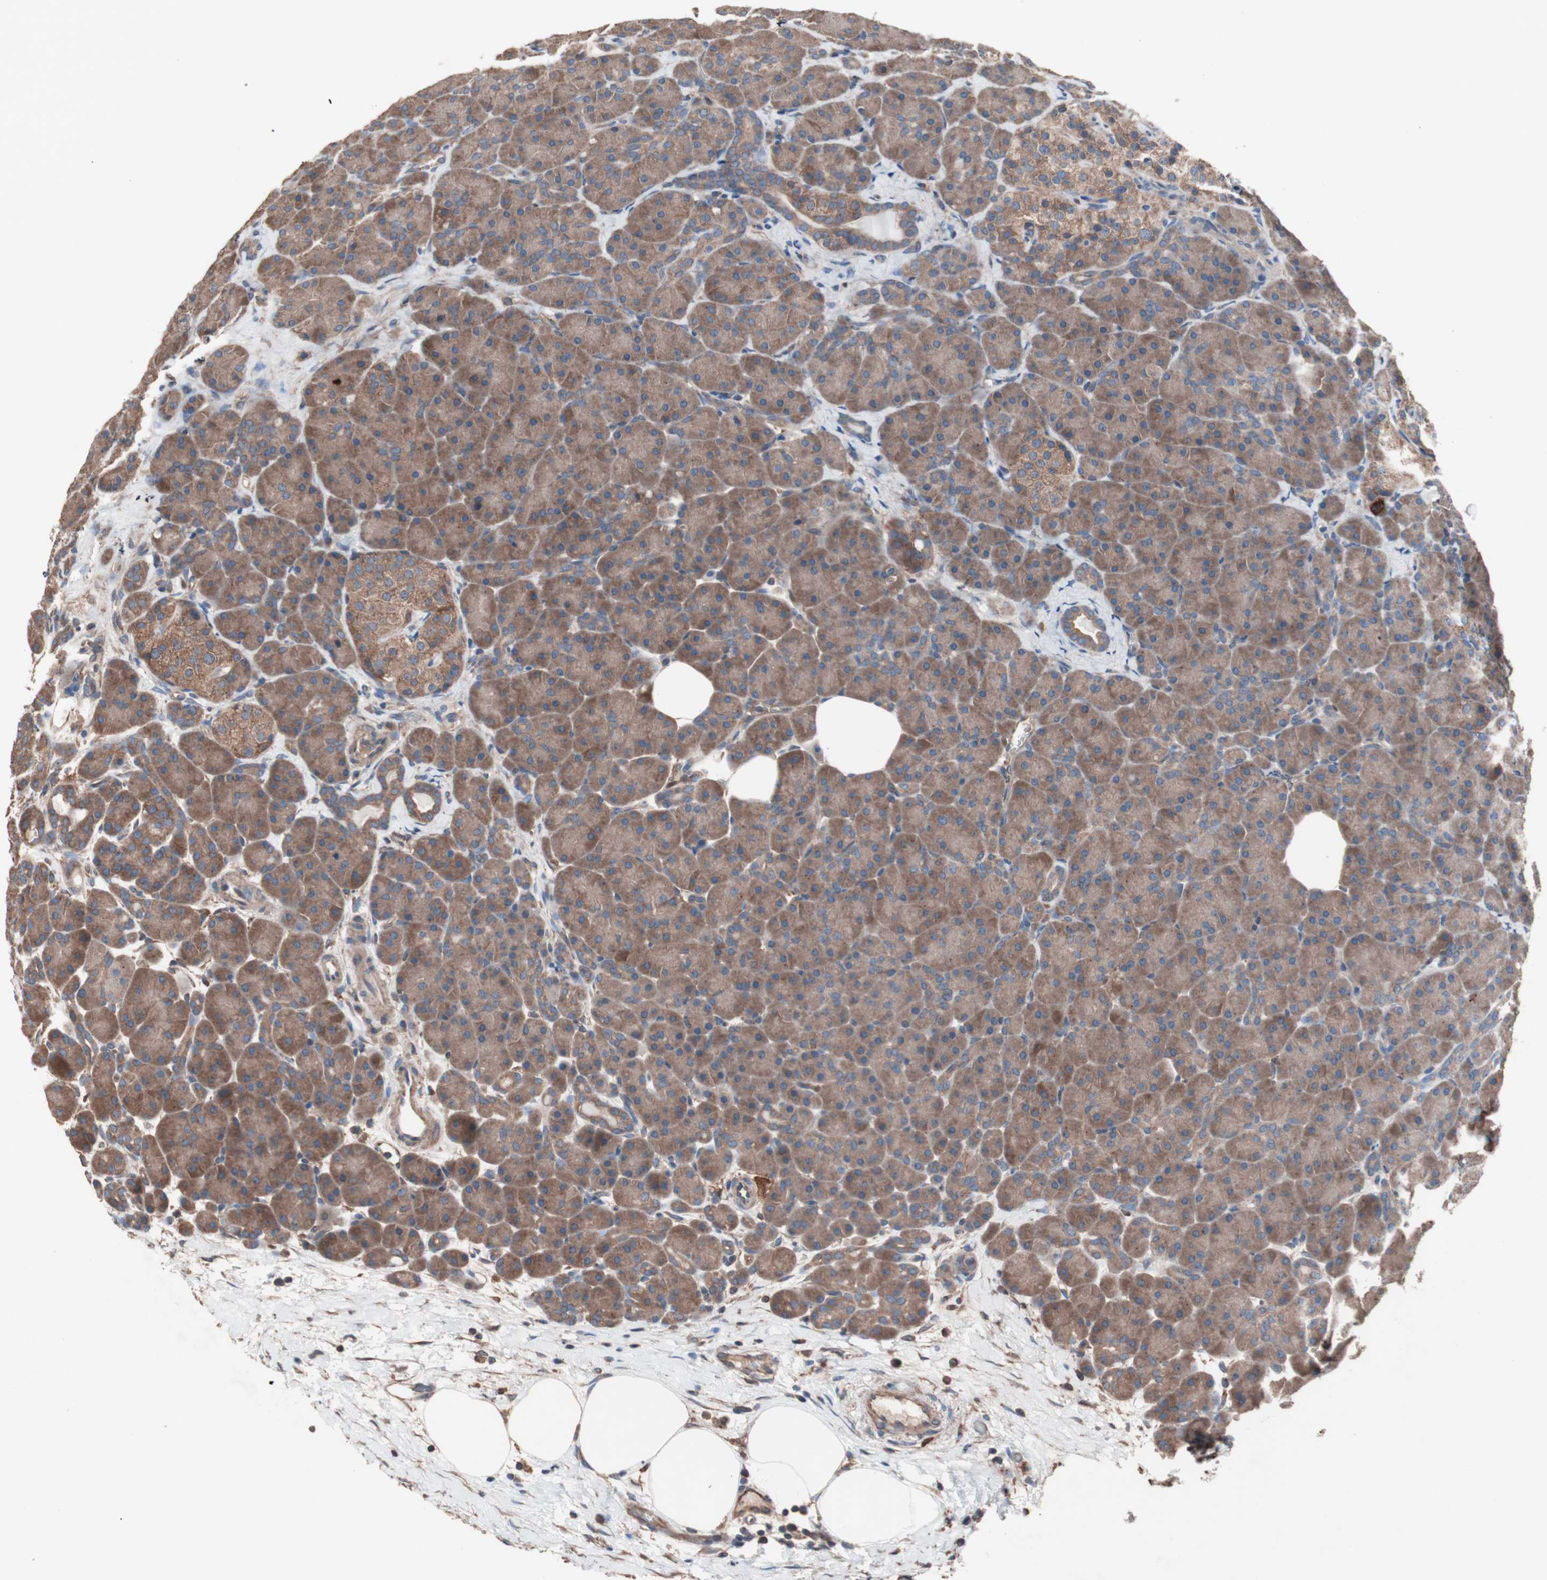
{"staining": {"intensity": "moderate", "quantity": ">75%", "location": "cytoplasmic/membranous"}, "tissue": "pancreas", "cell_type": "Exocrine glandular cells", "image_type": "normal", "snomed": [{"axis": "morphology", "description": "Normal tissue, NOS"}, {"axis": "topography", "description": "Pancreas"}], "caption": "Immunohistochemical staining of normal human pancreas displays moderate cytoplasmic/membranous protein staining in about >75% of exocrine glandular cells.", "gene": "ATG7", "patient": {"sex": "male", "age": 66}}